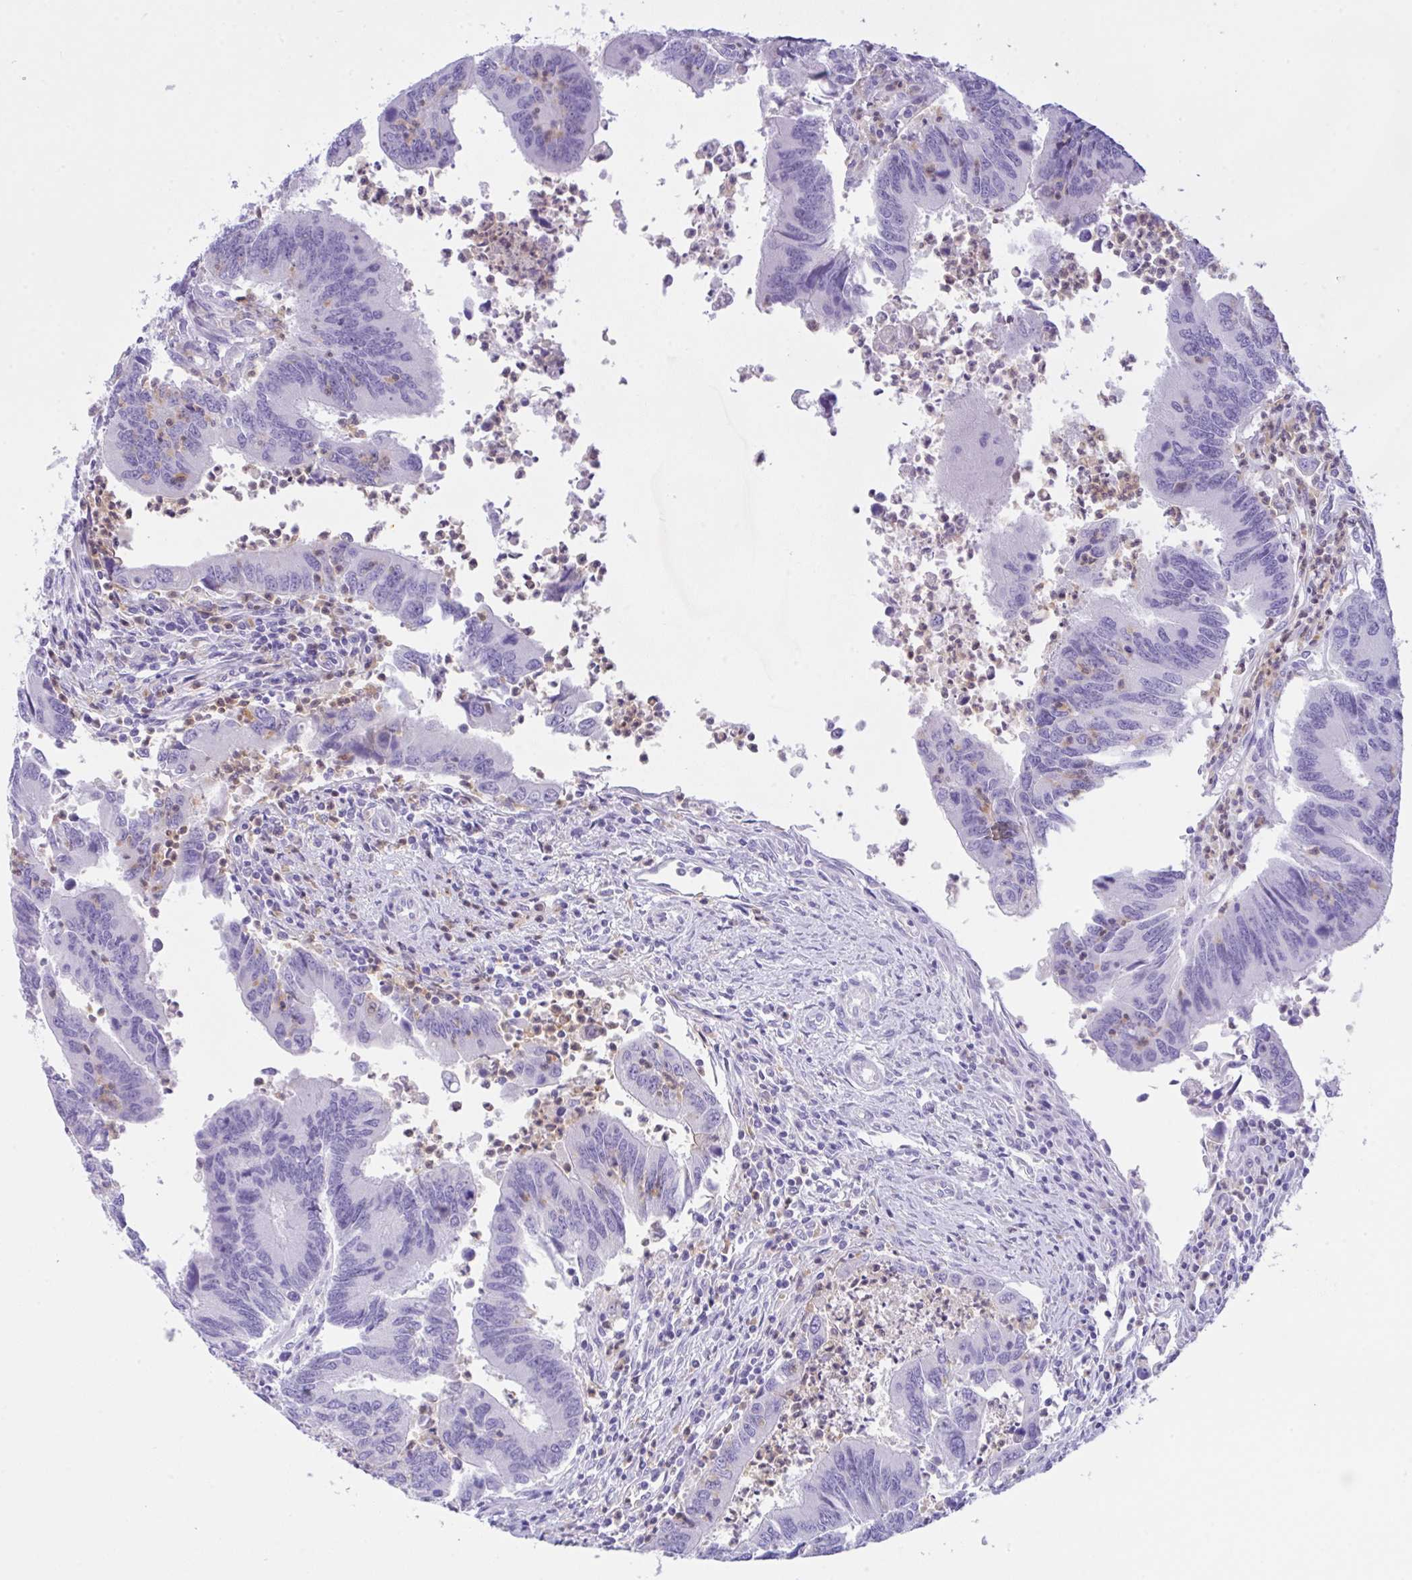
{"staining": {"intensity": "negative", "quantity": "none", "location": "none"}, "tissue": "colorectal cancer", "cell_type": "Tumor cells", "image_type": "cancer", "snomed": [{"axis": "morphology", "description": "Adenocarcinoma, NOS"}, {"axis": "topography", "description": "Colon"}], "caption": "Histopathology image shows no protein positivity in tumor cells of adenocarcinoma (colorectal) tissue.", "gene": "NCF1", "patient": {"sex": "female", "age": 67}}